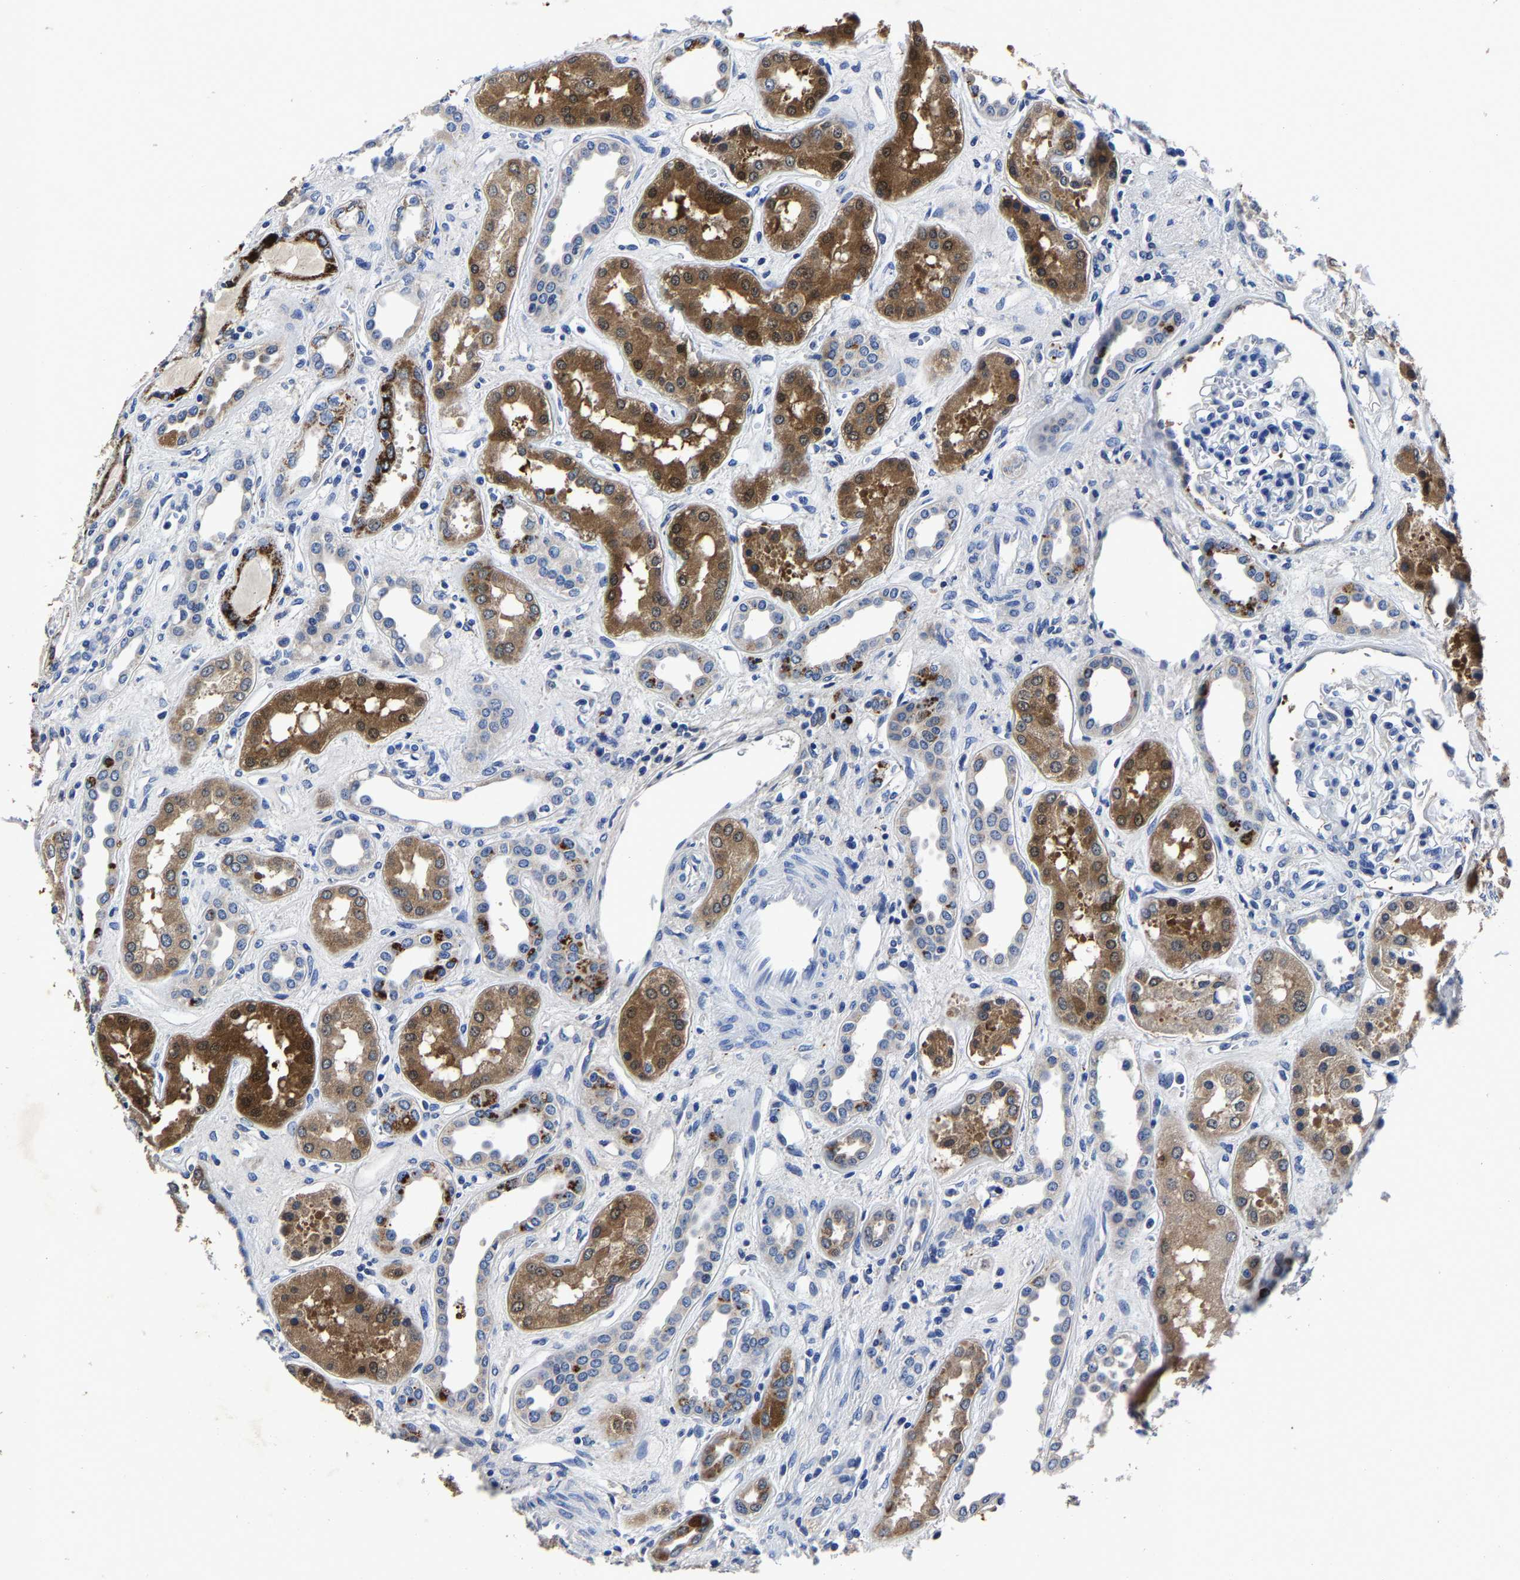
{"staining": {"intensity": "negative", "quantity": "none", "location": "none"}, "tissue": "kidney", "cell_type": "Cells in glomeruli", "image_type": "normal", "snomed": [{"axis": "morphology", "description": "Normal tissue, NOS"}, {"axis": "topography", "description": "Kidney"}], "caption": "Immunohistochemical staining of normal human kidney displays no significant staining in cells in glomeruli. (DAB IHC visualized using brightfield microscopy, high magnification).", "gene": "PSPH", "patient": {"sex": "male", "age": 59}}